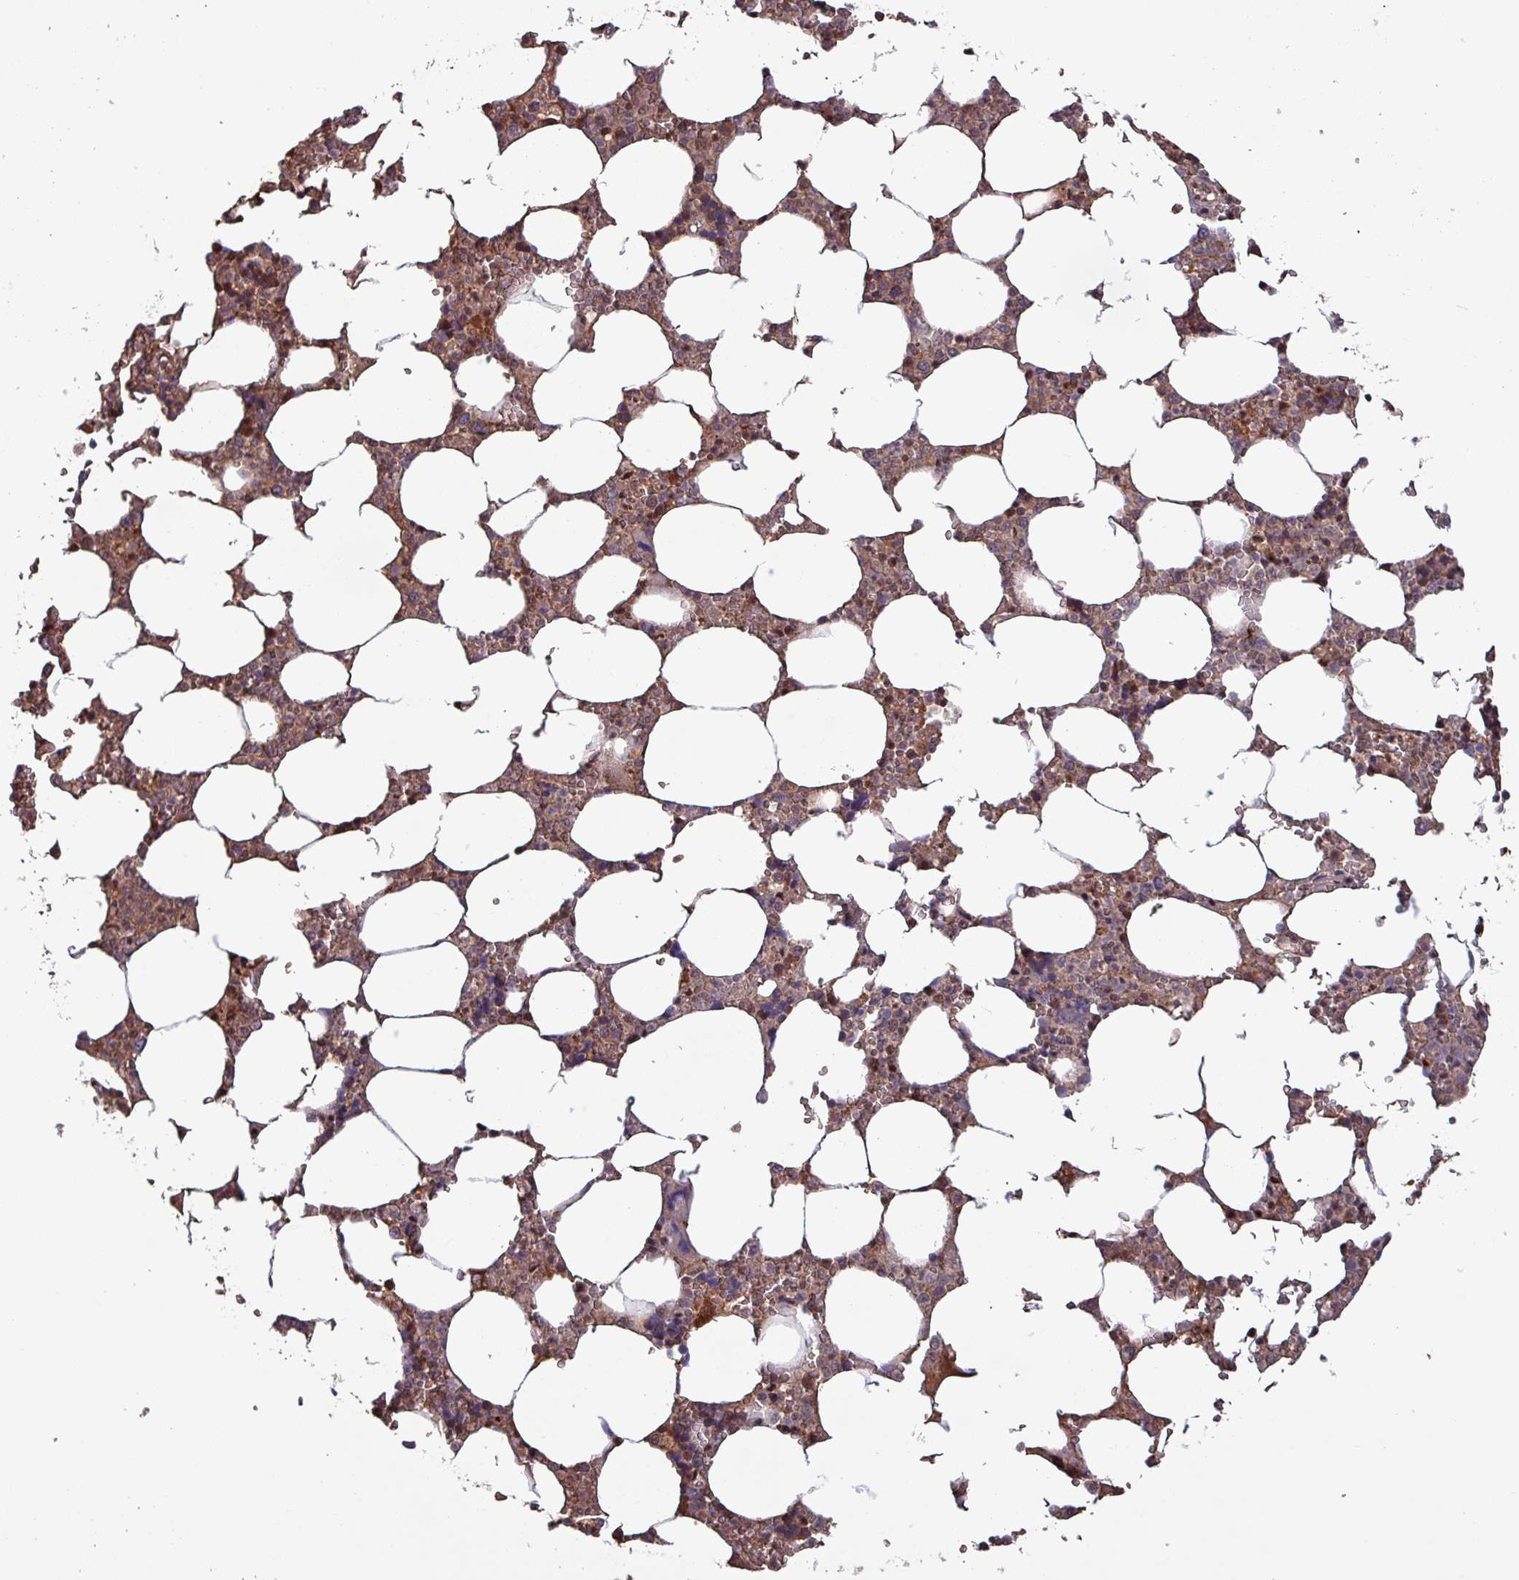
{"staining": {"intensity": "moderate", "quantity": ">75%", "location": "cytoplasmic/membranous,nuclear"}, "tissue": "bone marrow", "cell_type": "Hematopoietic cells", "image_type": "normal", "snomed": [{"axis": "morphology", "description": "Normal tissue, NOS"}, {"axis": "topography", "description": "Bone marrow"}], "caption": "Immunohistochemistry histopathology image of benign bone marrow: bone marrow stained using immunohistochemistry exhibits medium levels of moderate protein expression localized specifically in the cytoplasmic/membranous,nuclear of hematopoietic cells, appearing as a cytoplasmic/membranous,nuclear brown color.", "gene": "PSMB8", "patient": {"sex": "male", "age": 64}}